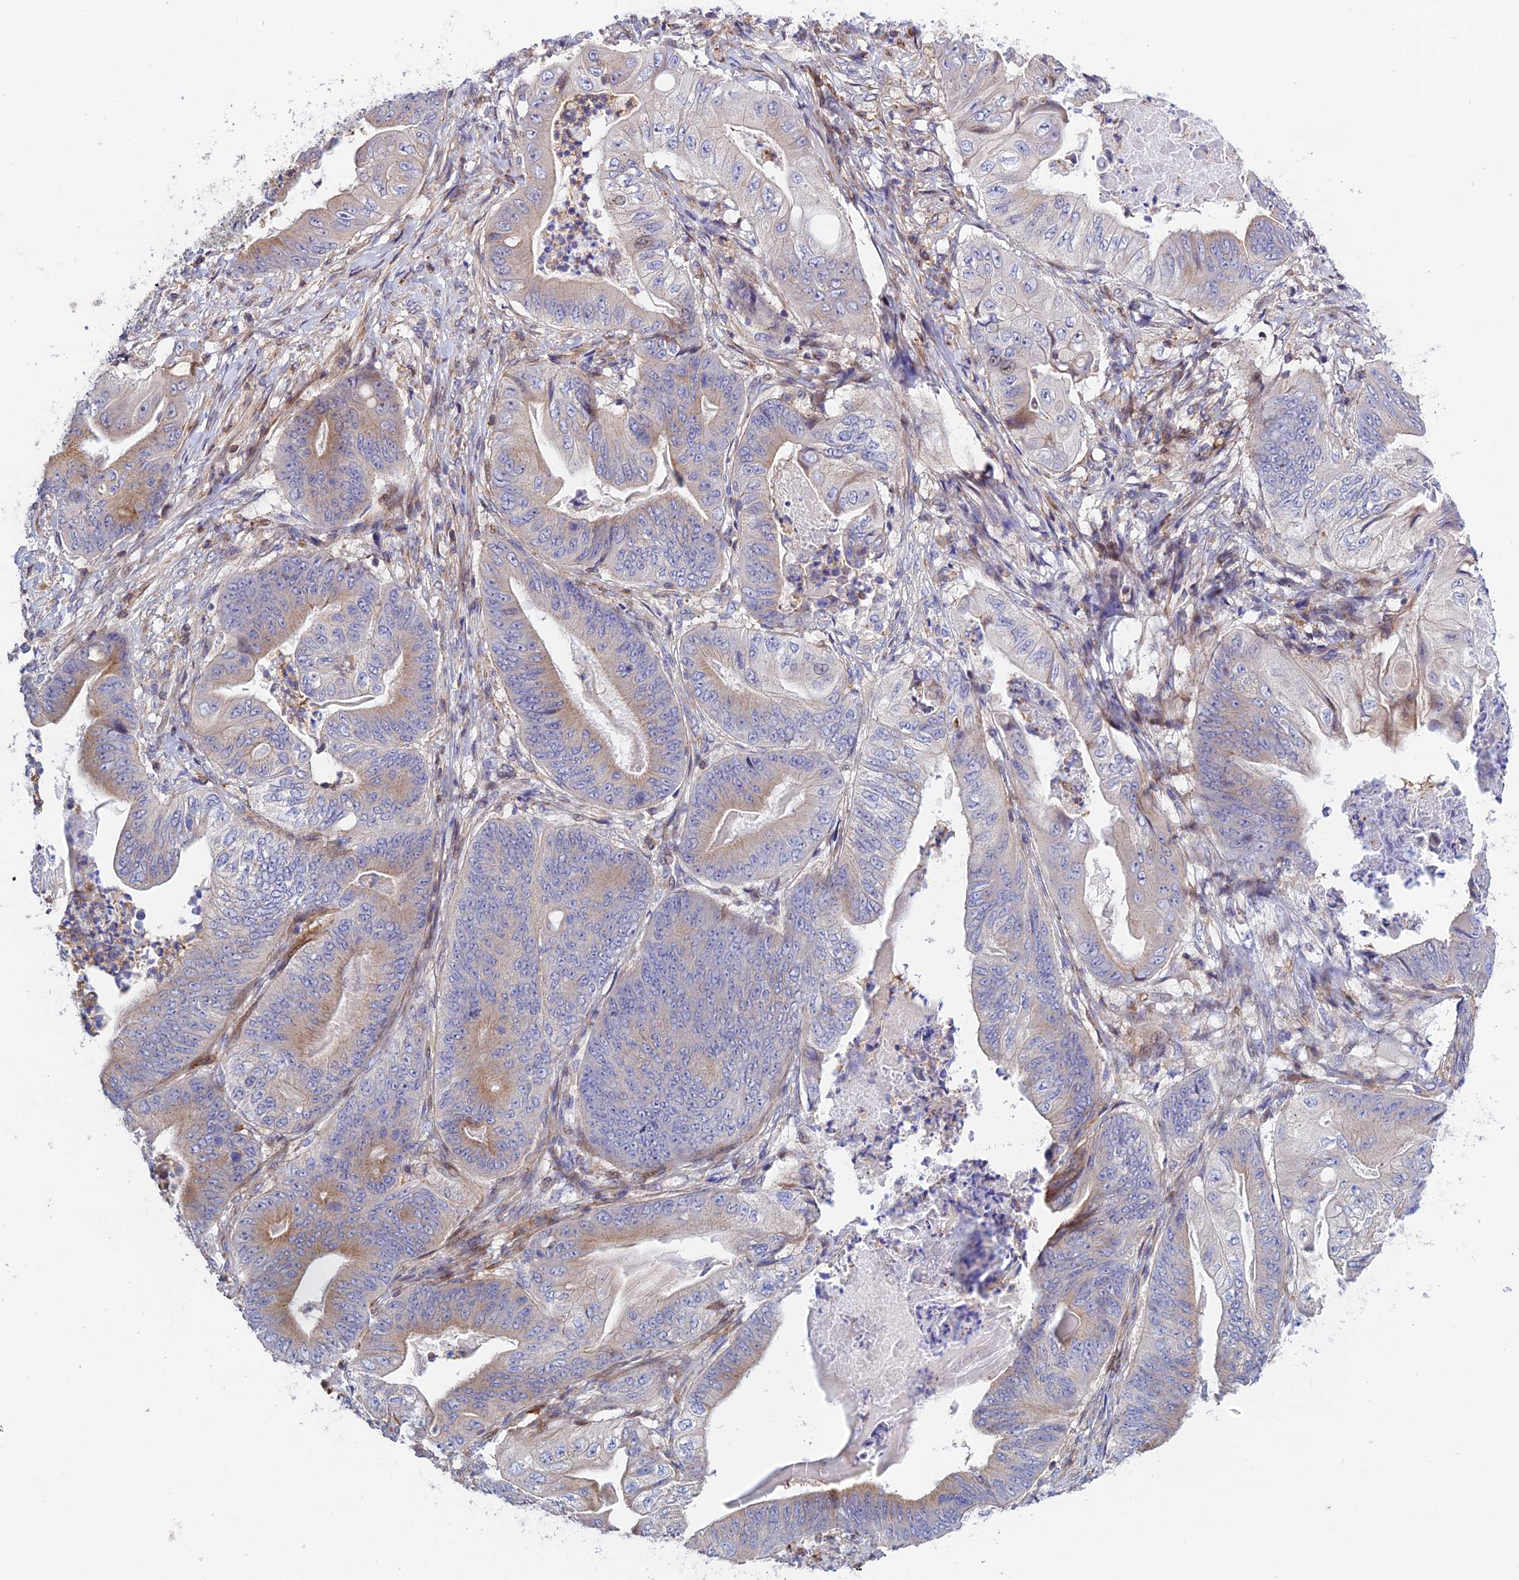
{"staining": {"intensity": "weak", "quantity": "<25%", "location": "cytoplasmic/membranous"}, "tissue": "stomach cancer", "cell_type": "Tumor cells", "image_type": "cancer", "snomed": [{"axis": "morphology", "description": "Adenocarcinoma, NOS"}, {"axis": "topography", "description": "Stomach"}], "caption": "Tumor cells are negative for protein expression in human stomach cancer.", "gene": "PRIM1", "patient": {"sex": "male", "age": 62}}